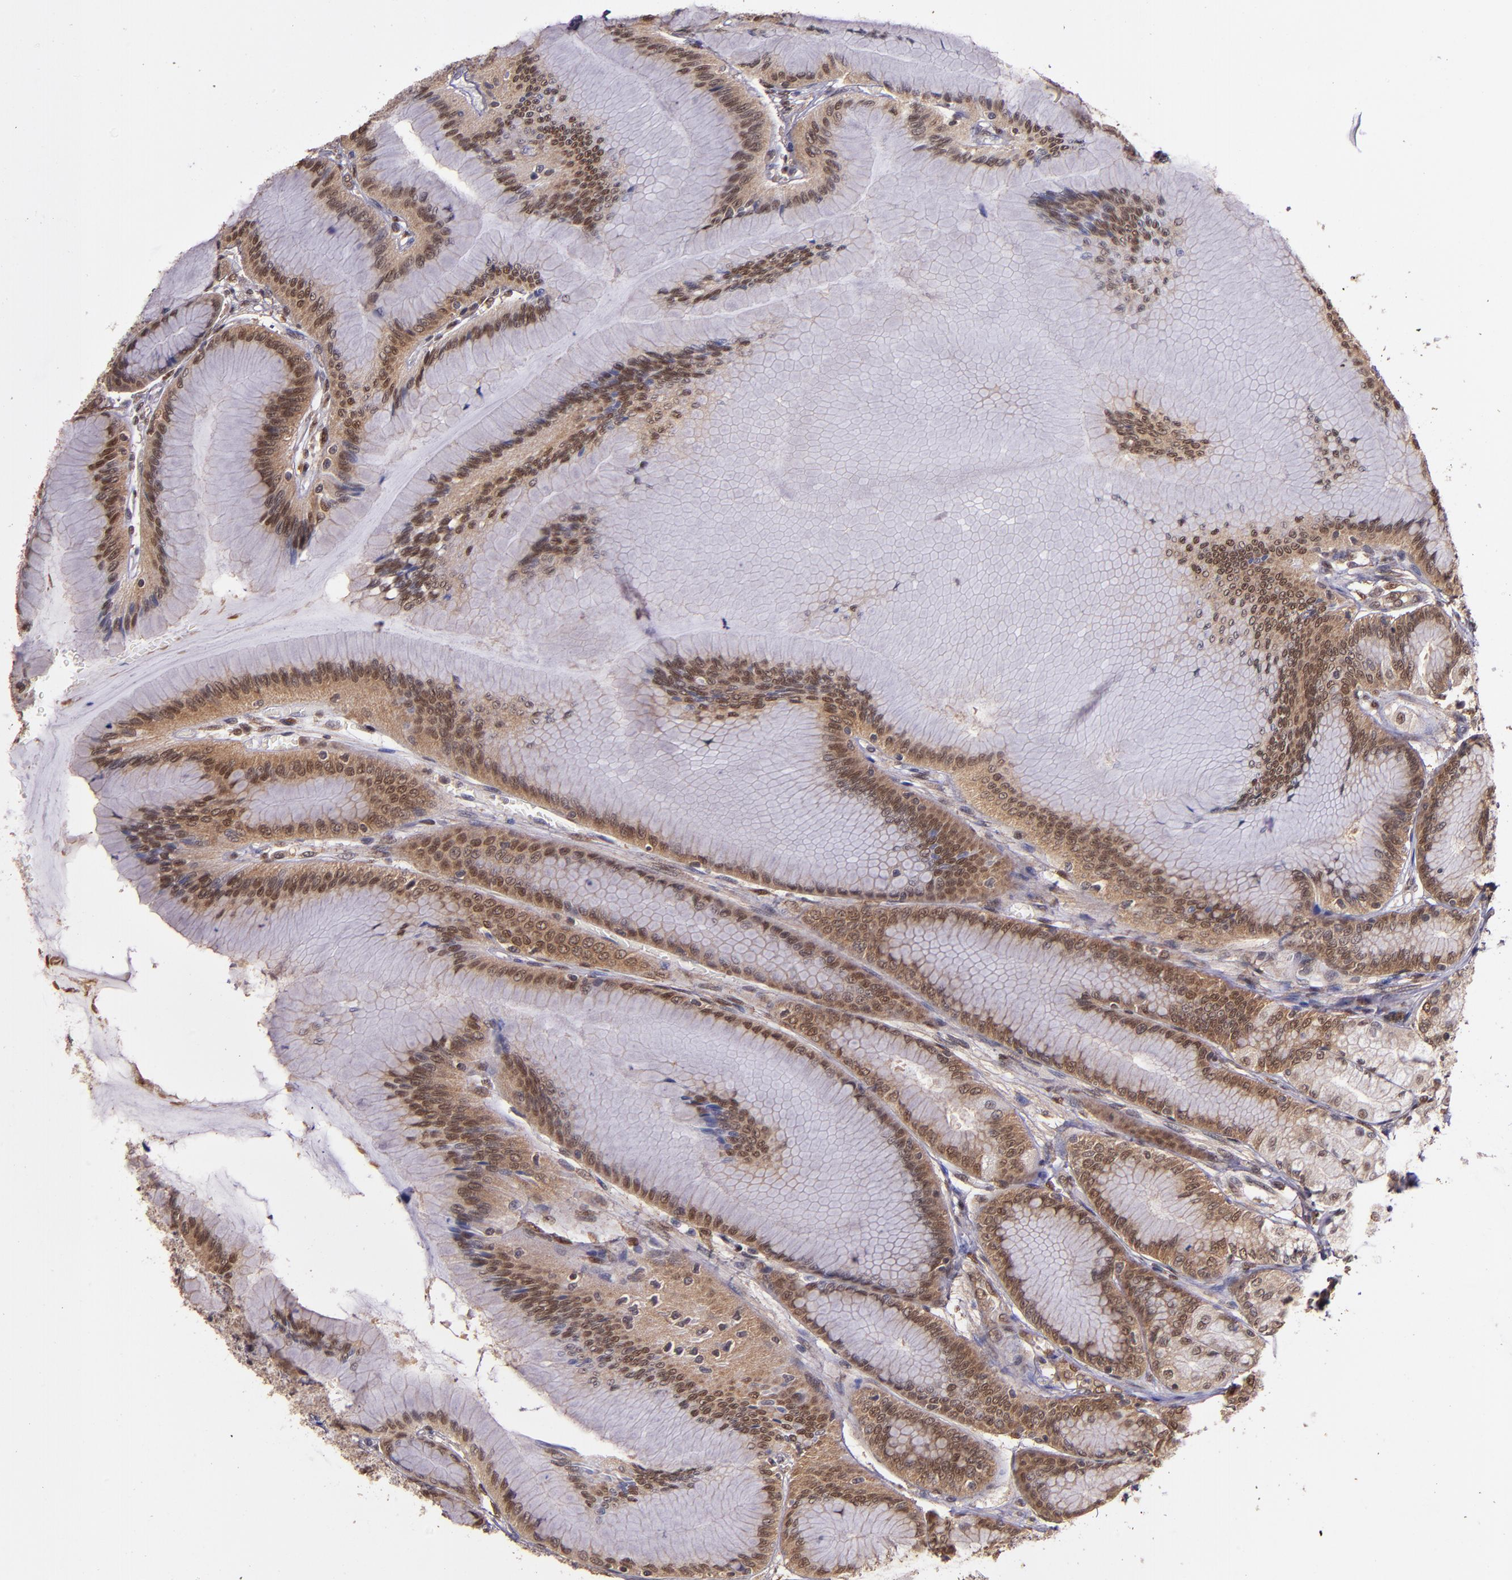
{"staining": {"intensity": "moderate", "quantity": ">75%", "location": "cytoplasmic/membranous,nuclear"}, "tissue": "stomach", "cell_type": "Glandular cells", "image_type": "normal", "snomed": [{"axis": "morphology", "description": "Normal tissue, NOS"}, {"axis": "morphology", "description": "Adenocarcinoma, NOS"}, {"axis": "topography", "description": "Stomach"}, {"axis": "topography", "description": "Stomach, lower"}], "caption": "Protein staining of normal stomach displays moderate cytoplasmic/membranous,nuclear expression in approximately >75% of glandular cells. The protein is shown in brown color, while the nuclei are stained blue.", "gene": "STAT6", "patient": {"sex": "female", "age": 65}}